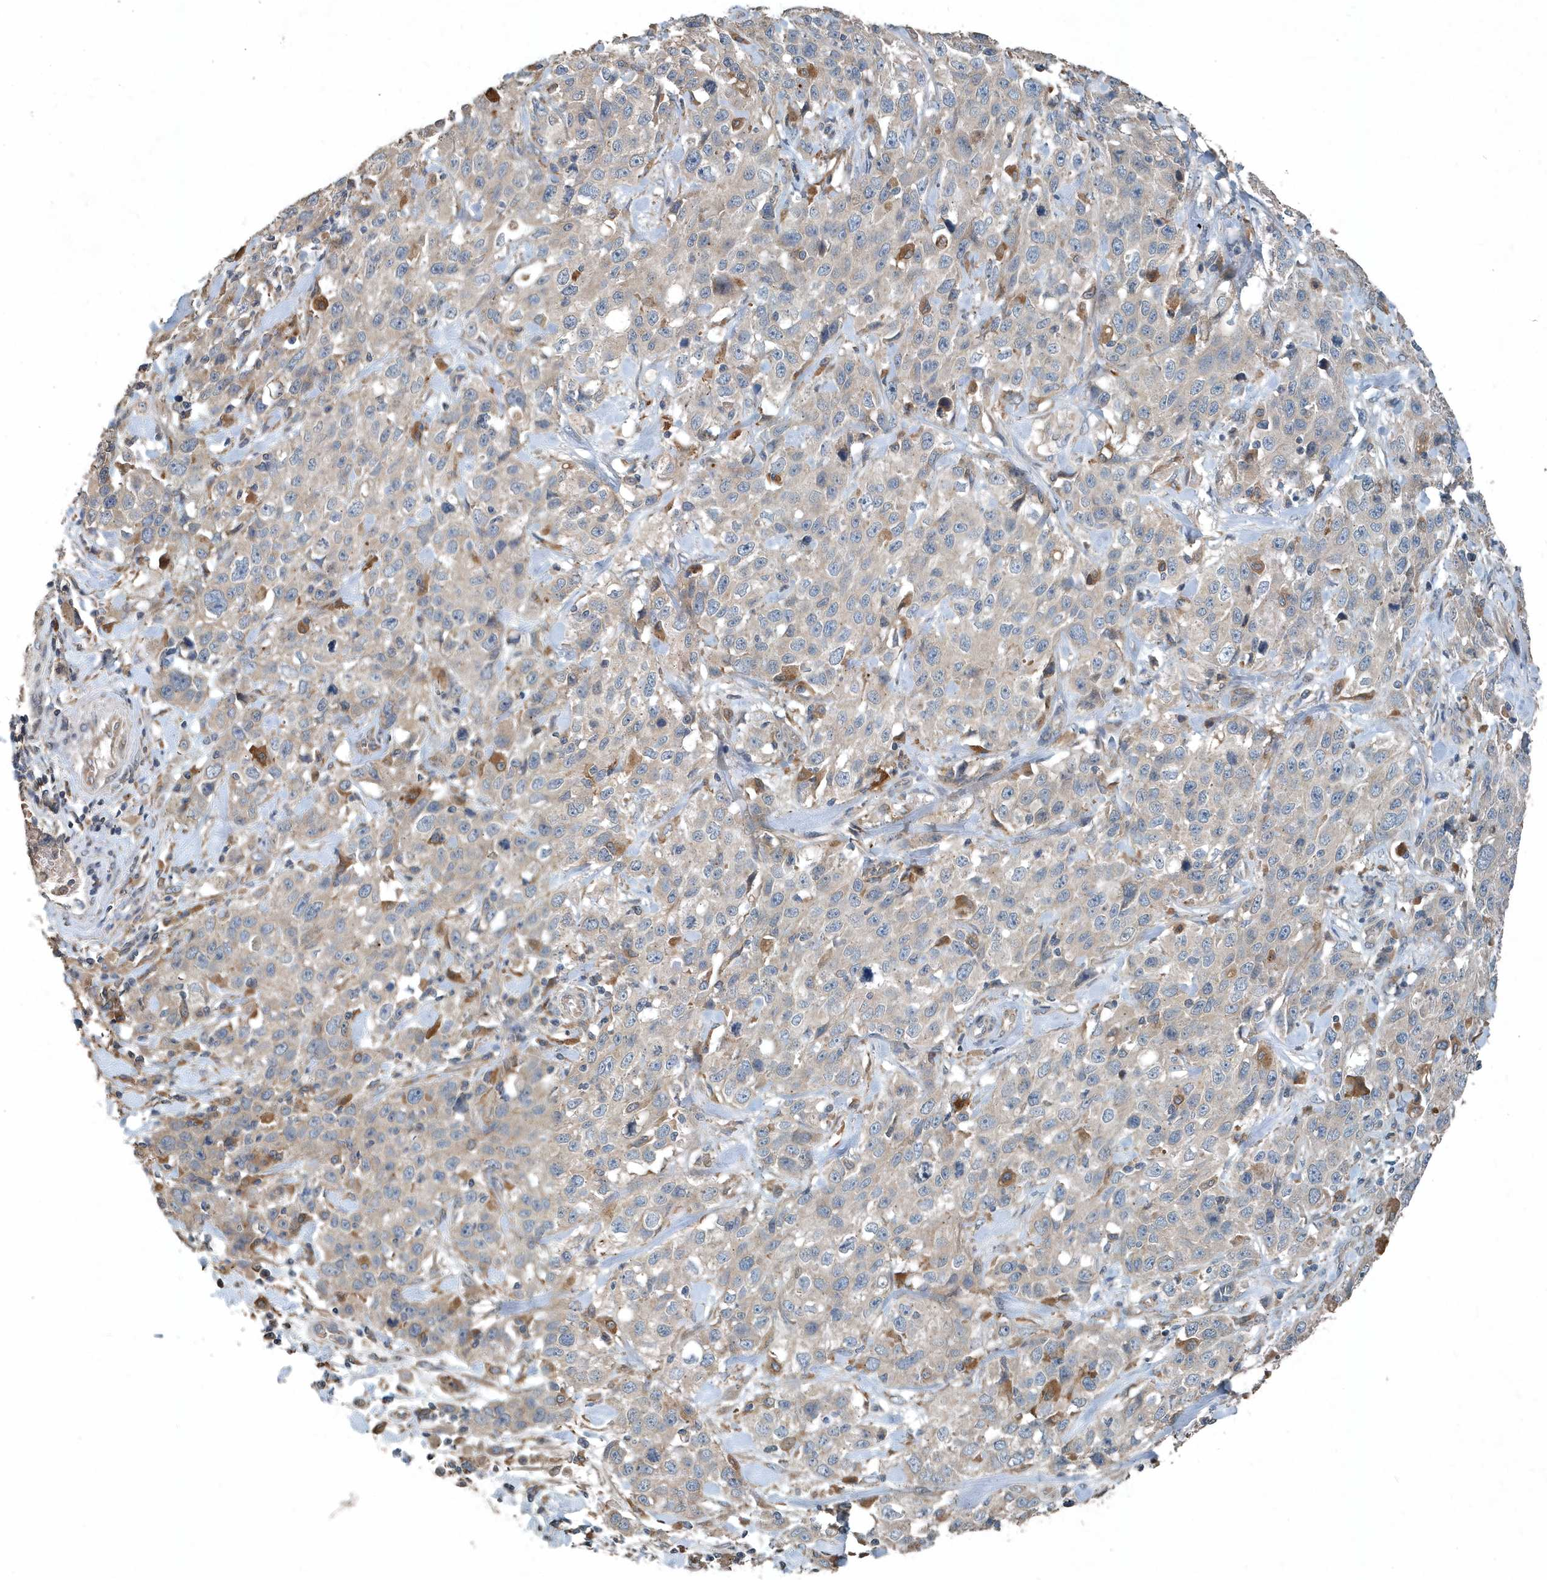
{"staining": {"intensity": "negative", "quantity": "none", "location": "none"}, "tissue": "stomach cancer", "cell_type": "Tumor cells", "image_type": "cancer", "snomed": [{"axis": "morphology", "description": "Normal tissue, NOS"}, {"axis": "morphology", "description": "Adenocarcinoma, NOS"}, {"axis": "topography", "description": "Lymph node"}, {"axis": "topography", "description": "Stomach"}], "caption": "This is an IHC image of stomach cancer. There is no positivity in tumor cells.", "gene": "SCFD2", "patient": {"sex": "male", "age": 48}}